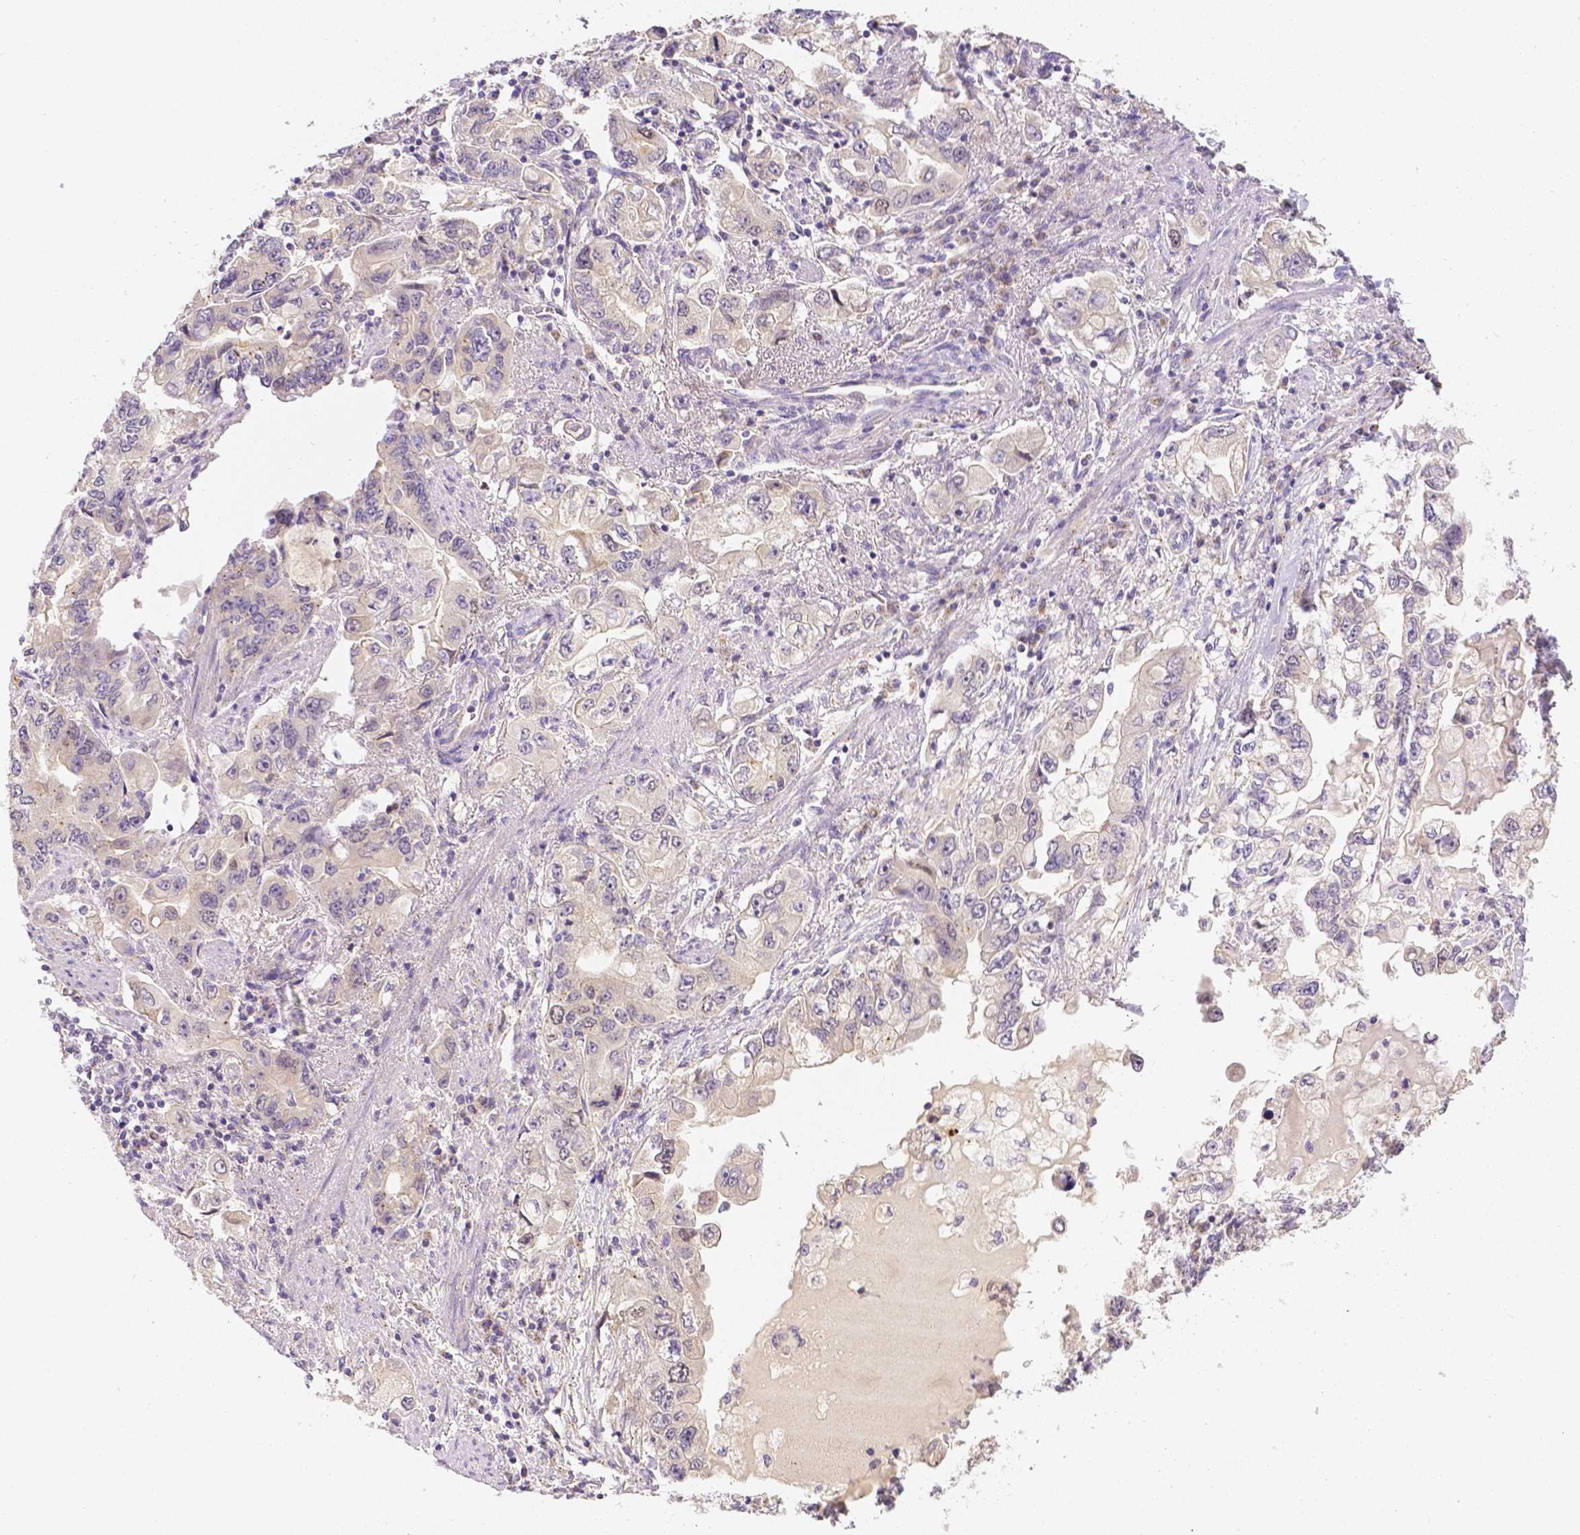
{"staining": {"intensity": "negative", "quantity": "none", "location": "none"}, "tissue": "stomach cancer", "cell_type": "Tumor cells", "image_type": "cancer", "snomed": [{"axis": "morphology", "description": "Adenocarcinoma, NOS"}, {"axis": "topography", "description": "Stomach, lower"}], "caption": "DAB immunohistochemical staining of stomach adenocarcinoma demonstrates no significant staining in tumor cells.", "gene": "C10orf67", "patient": {"sex": "female", "age": 93}}